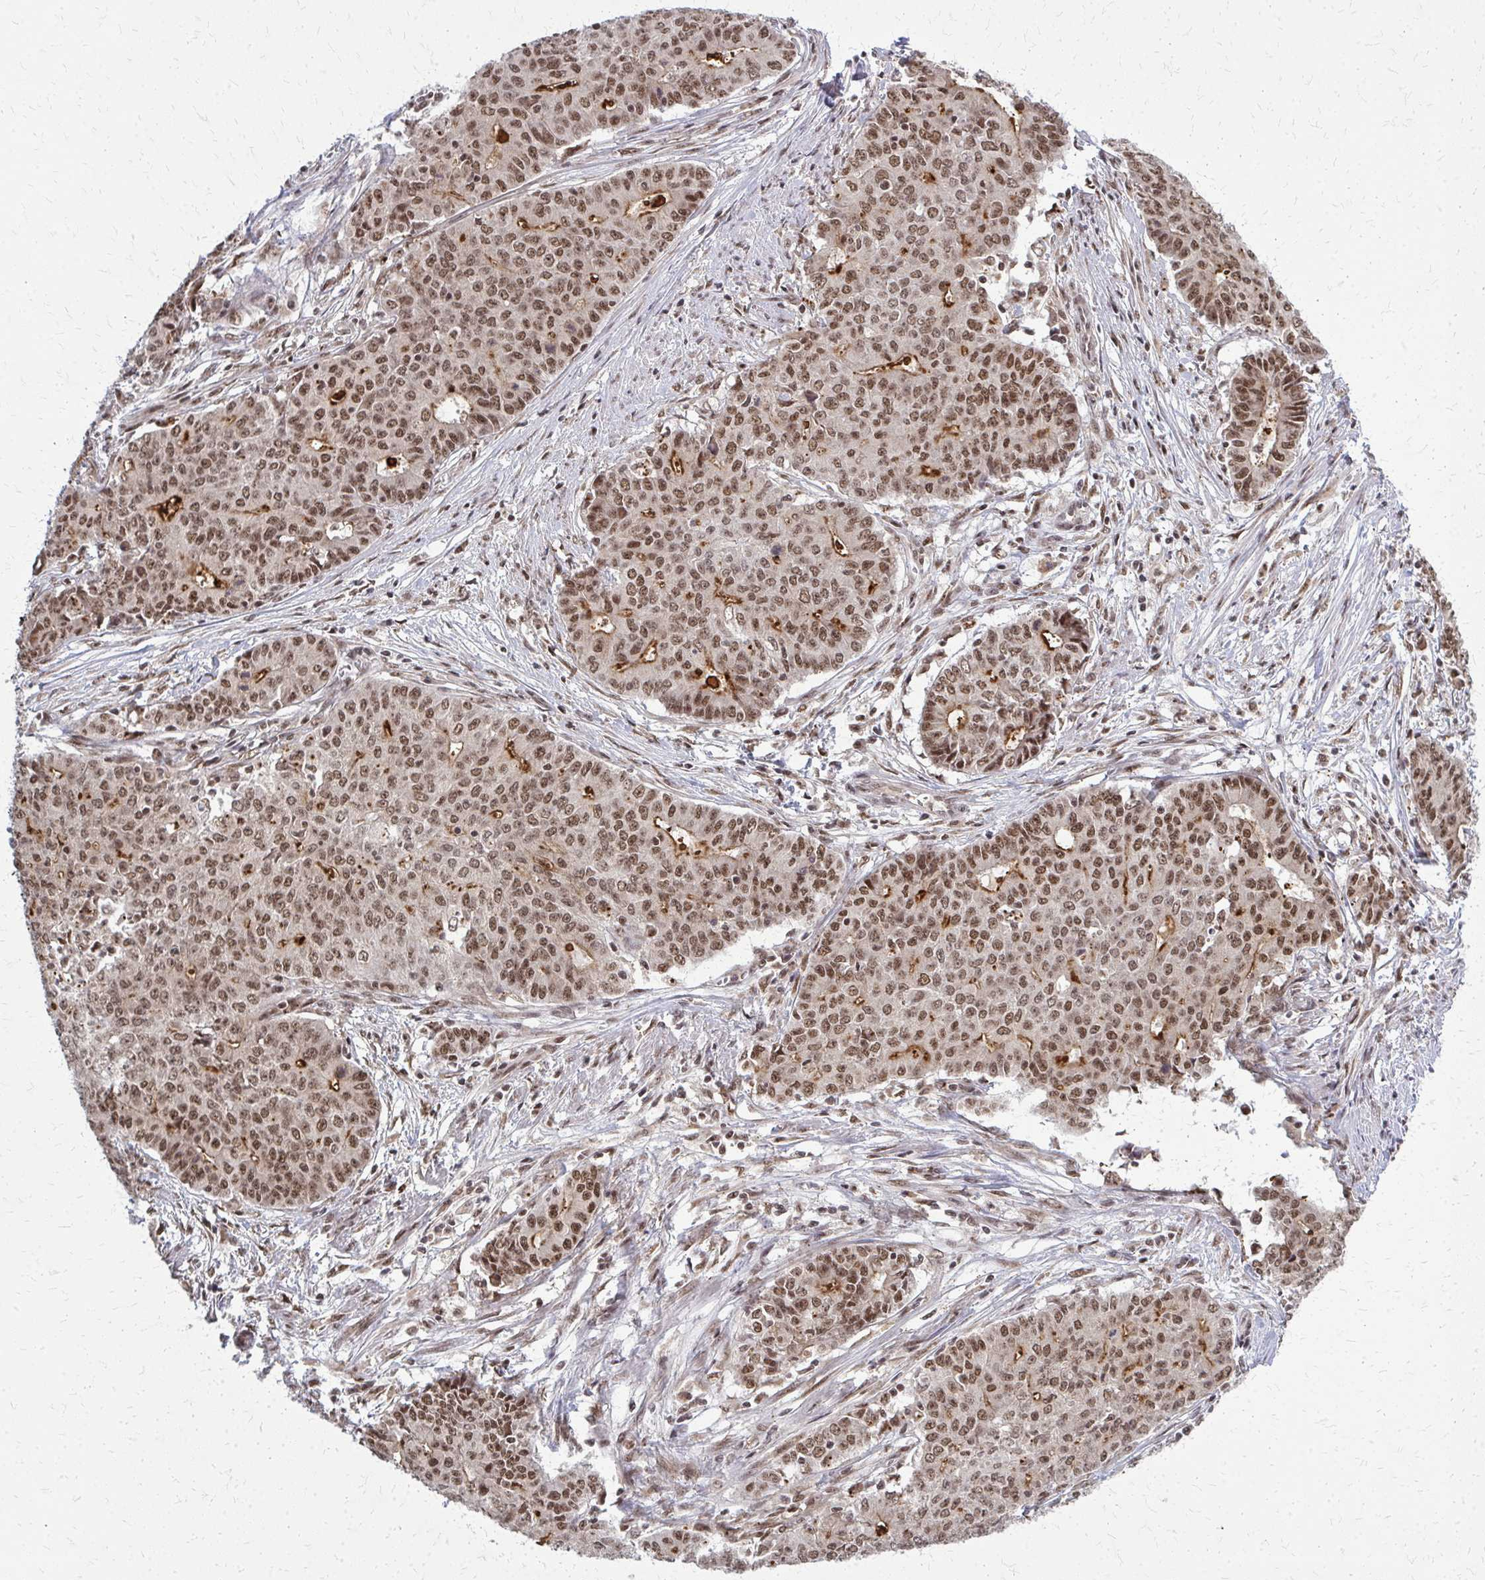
{"staining": {"intensity": "moderate", "quantity": ">75%", "location": "nuclear"}, "tissue": "endometrial cancer", "cell_type": "Tumor cells", "image_type": "cancer", "snomed": [{"axis": "morphology", "description": "Adenocarcinoma, NOS"}, {"axis": "topography", "description": "Endometrium"}], "caption": "Protein expression analysis of adenocarcinoma (endometrial) demonstrates moderate nuclear positivity in about >75% of tumor cells. Ihc stains the protein of interest in brown and the nuclei are stained blue.", "gene": "HDAC3", "patient": {"sex": "female", "age": 59}}